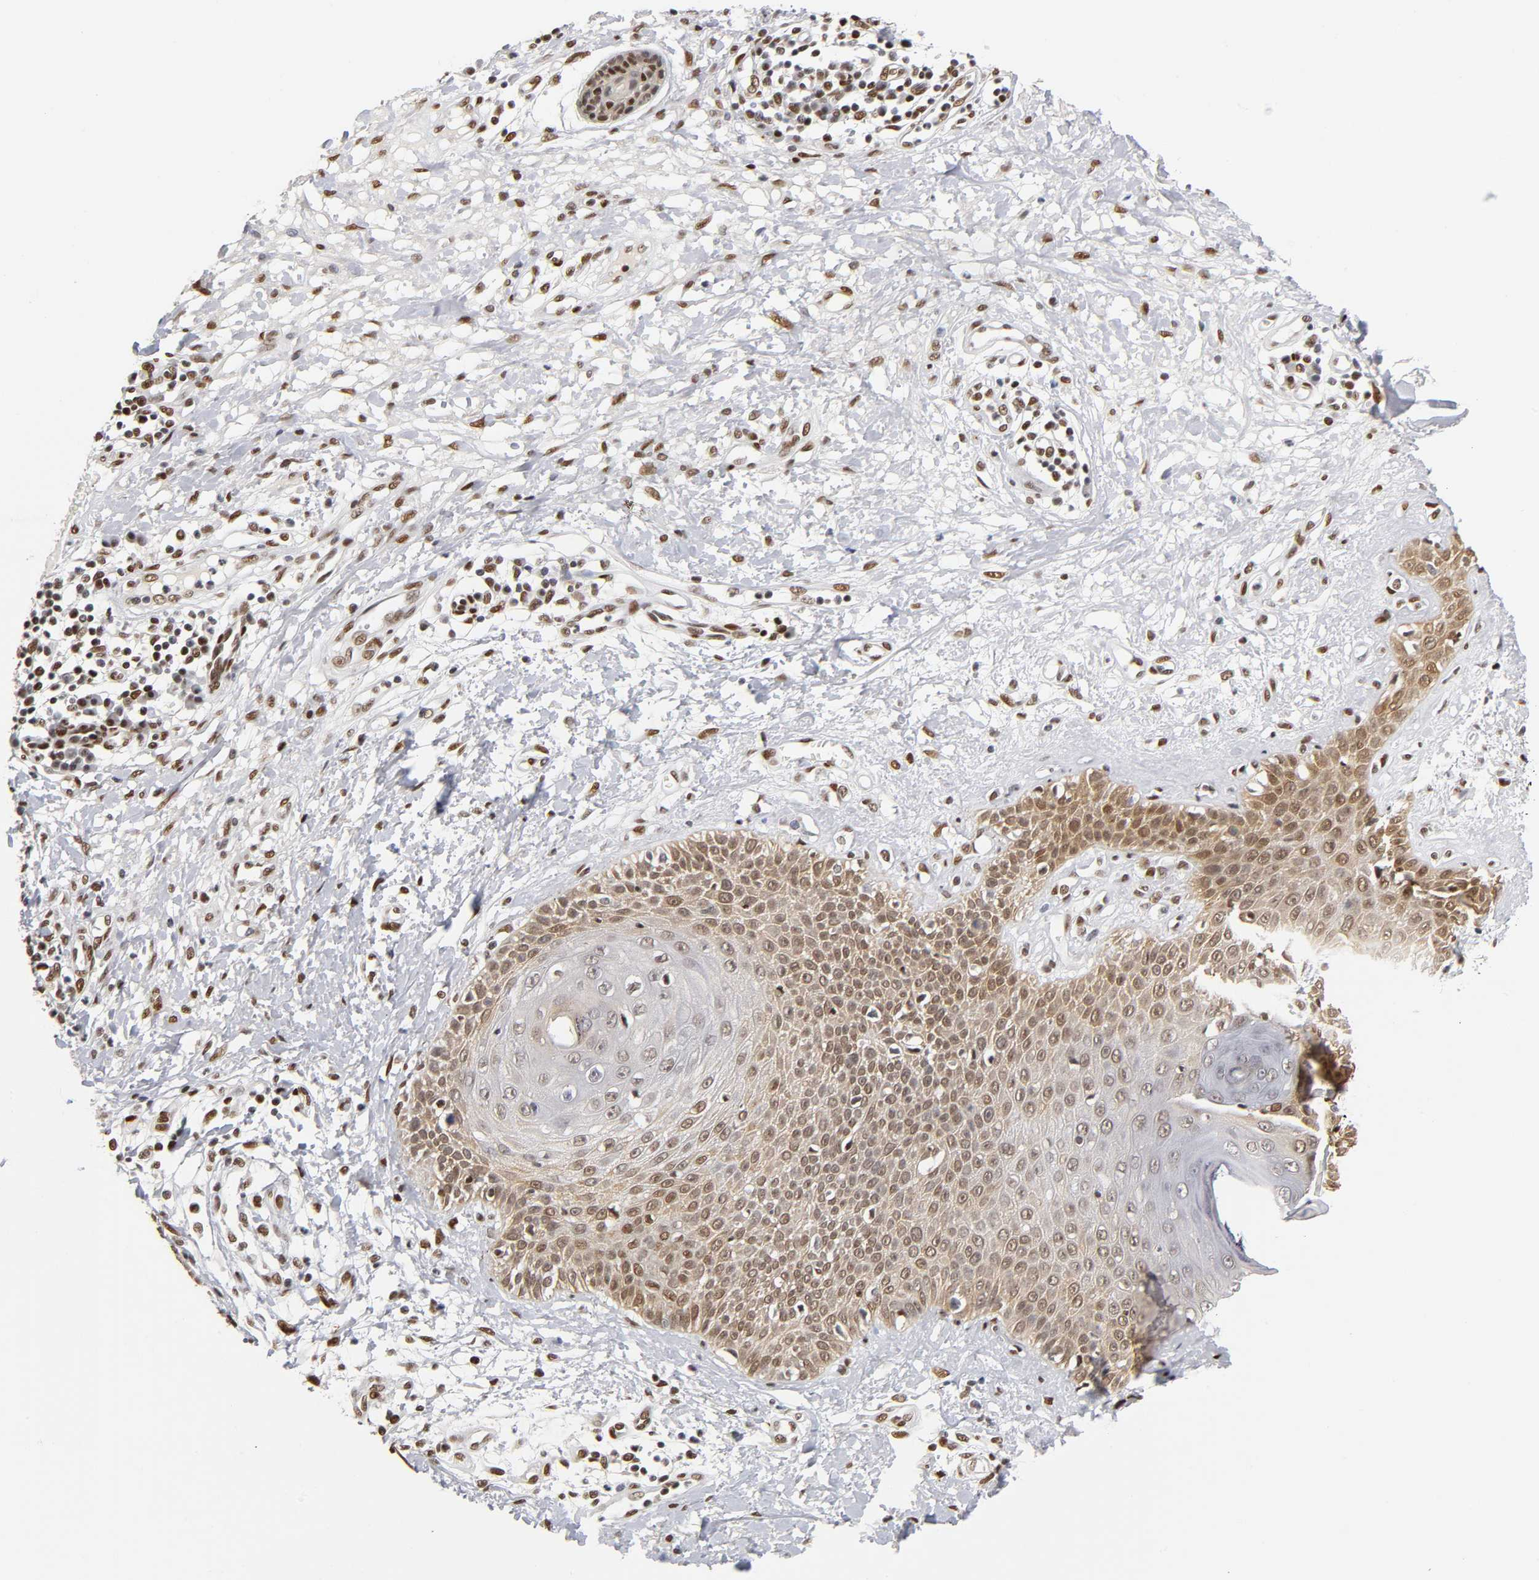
{"staining": {"intensity": "moderate", "quantity": "25%-75%", "location": "cytoplasmic/membranous,nuclear"}, "tissue": "skin cancer", "cell_type": "Tumor cells", "image_type": "cancer", "snomed": [{"axis": "morphology", "description": "Squamous cell carcinoma, NOS"}, {"axis": "topography", "description": "Skin"}], "caption": "A histopathology image showing moderate cytoplasmic/membranous and nuclear staining in about 25%-75% of tumor cells in skin squamous cell carcinoma, as visualized by brown immunohistochemical staining.", "gene": "NR3C1", "patient": {"sex": "female", "age": 78}}